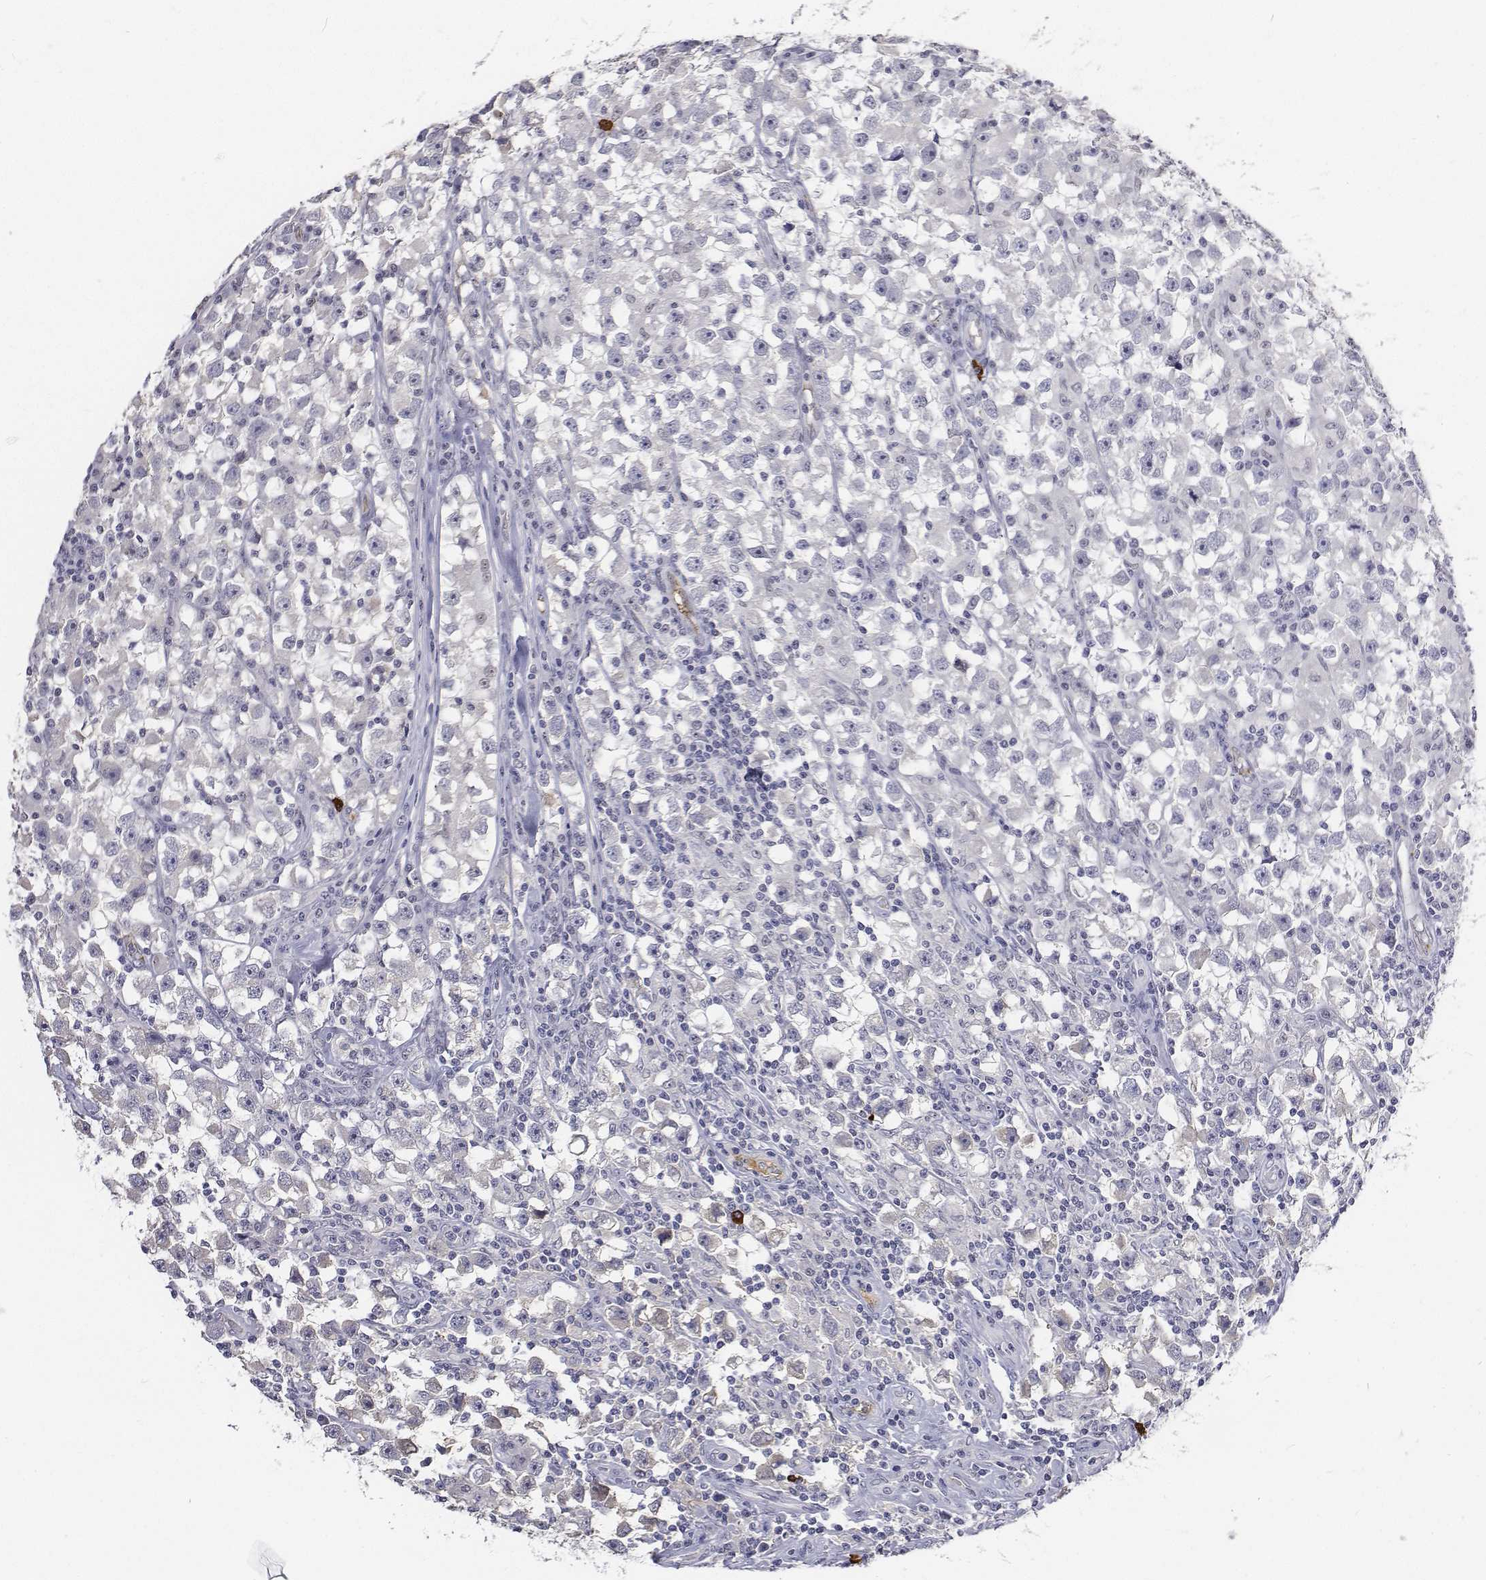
{"staining": {"intensity": "negative", "quantity": "none", "location": "none"}, "tissue": "testis cancer", "cell_type": "Tumor cells", "image_type": "cancer", "snomed": [{"axis": "morphology", "description": "Seminoma, NOS"}, {"axis": "topography", "description": "Testis"}], "caption": "Tumor cells are negative for brown protein staining in seminoma (testis).", "gene": "ATRX", "patient": {"sex": "male", "age": 33}}